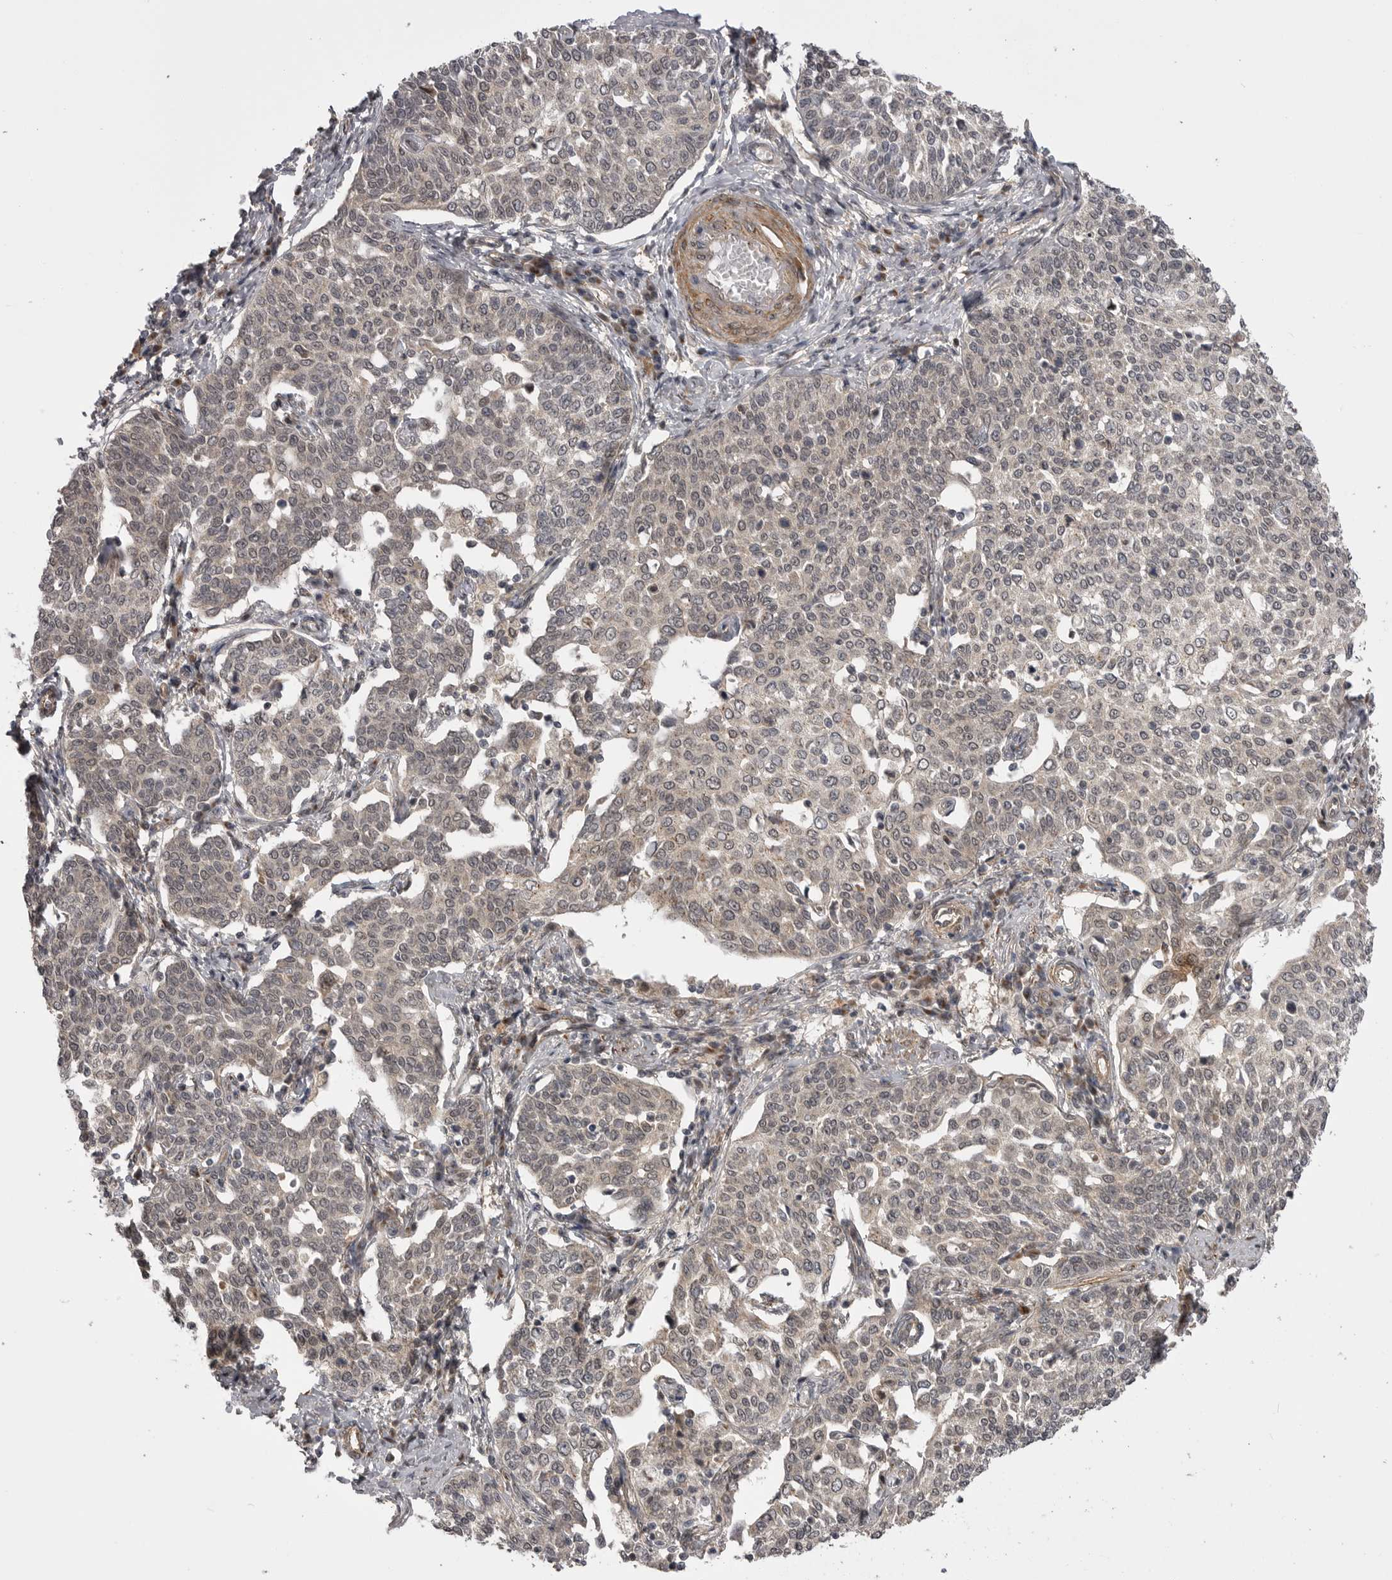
{"staining": {"intensity": "negative", "quantity": "none", "location": "none"}, "tissue": "cervical cancer", "cell_type": "Tumor cells", "image_type": "cancer", "snomed": [{"axis": "morphology", "description": "Squamous cell carcinoma, NOS"}, {"axis": "topography", "description": "Cervix"}], "caption": "Human cervical cancer stained for a protein using immunohistochemistry (IHC) demonstrates no expression in tumor cells.", "gene": "PDCL", "patient": {"sex": "female", "age": 34}}